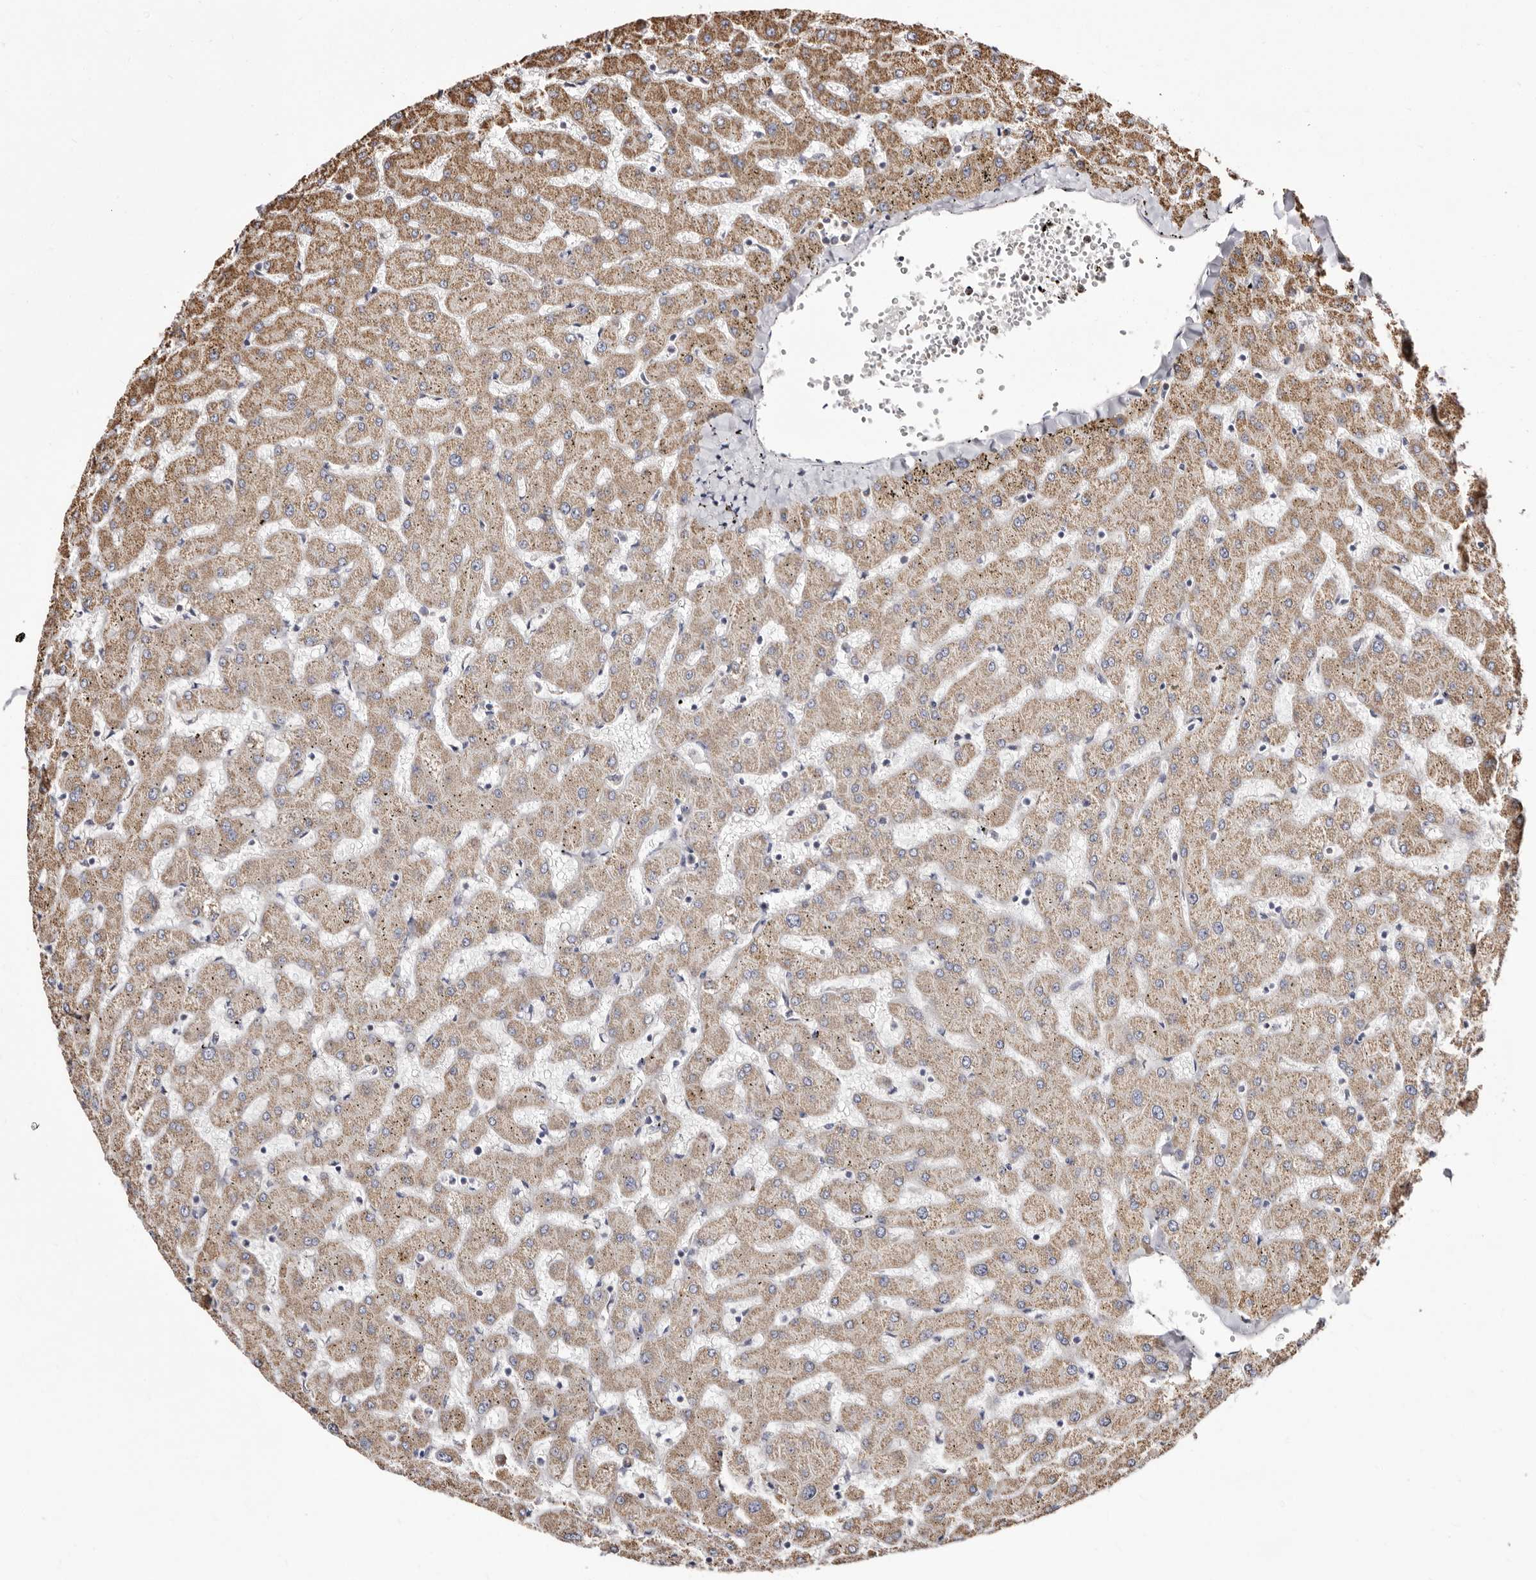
{"staining": {"intensity": "negative", "quantity": "none", "location": "none"}, "tissue": "liver", "cell_type": "Cholangiocytes", "image_type": "normal", "snomed": [{"axis": "morphology", "description": "Normal tissue, NOS"}, {"axis": "topography", "description": "Liver"}], "caption": "Cholangiocytes show no significant staining in unremarkable liver. (Brightfield microscopy of DAB immunohistochemistry at high magnification).", "gene": "LUZP1", "patient": {"sex": "female", "age": 63}}